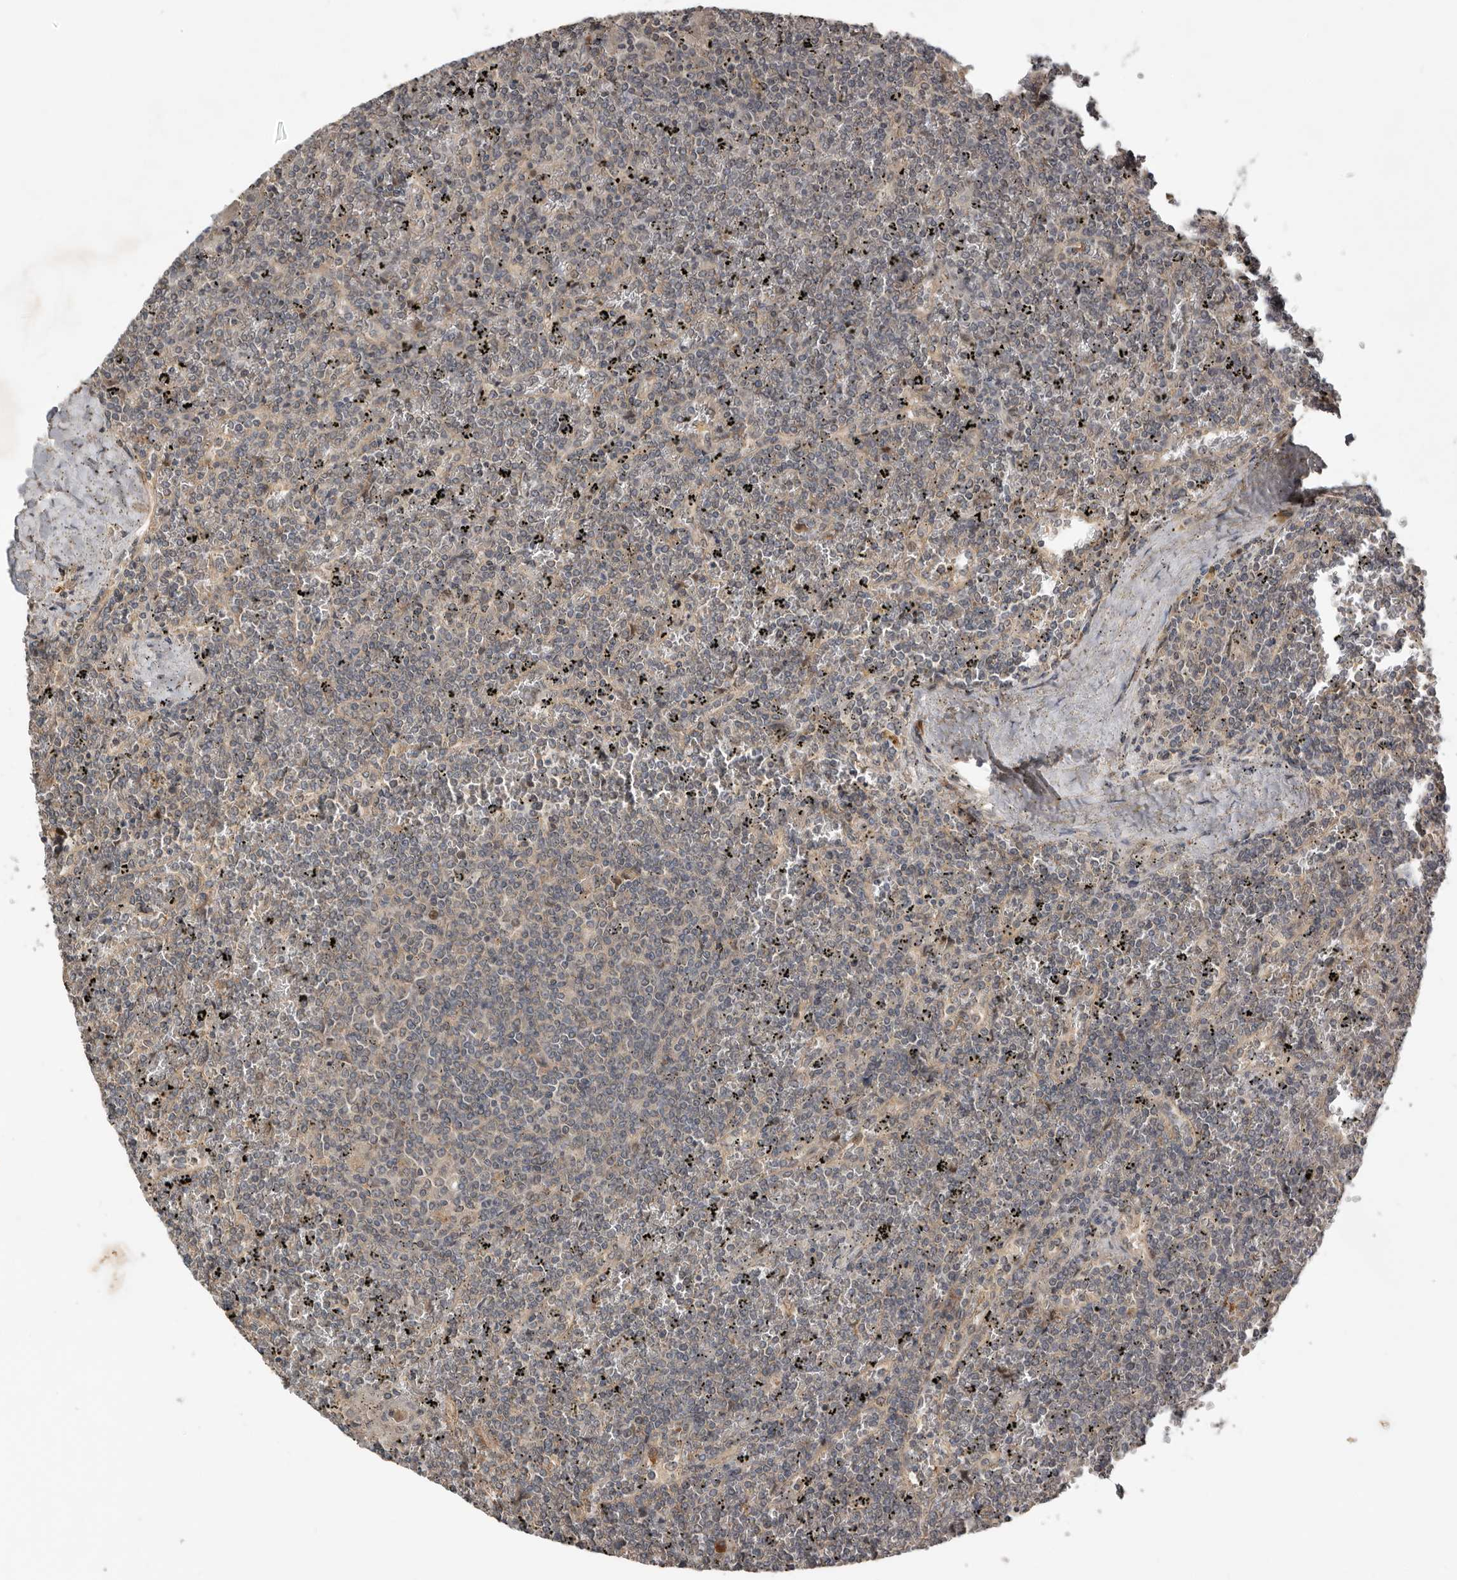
{"staining": {"intensity": "negative", "quantity": "none", "location": "none"}, "tissue": "lymphoma", "cell_type": "Tumor cells", "image_type": "cancer", "snomed": [{"axis": "morphology", "description": "Malignant lymphoma, non-Hodgkin's type, Low grade"}, {"axis": "topography", "description": "Spleen"}], "caption": "Malignant lymphoma, non-Hodgkin's type (low-grade) was stained to show a protein in brown. There is no significant positivity in tumor cells.", "gene": "NMUR1", "patient": {"sex": "female", "age": 19}}